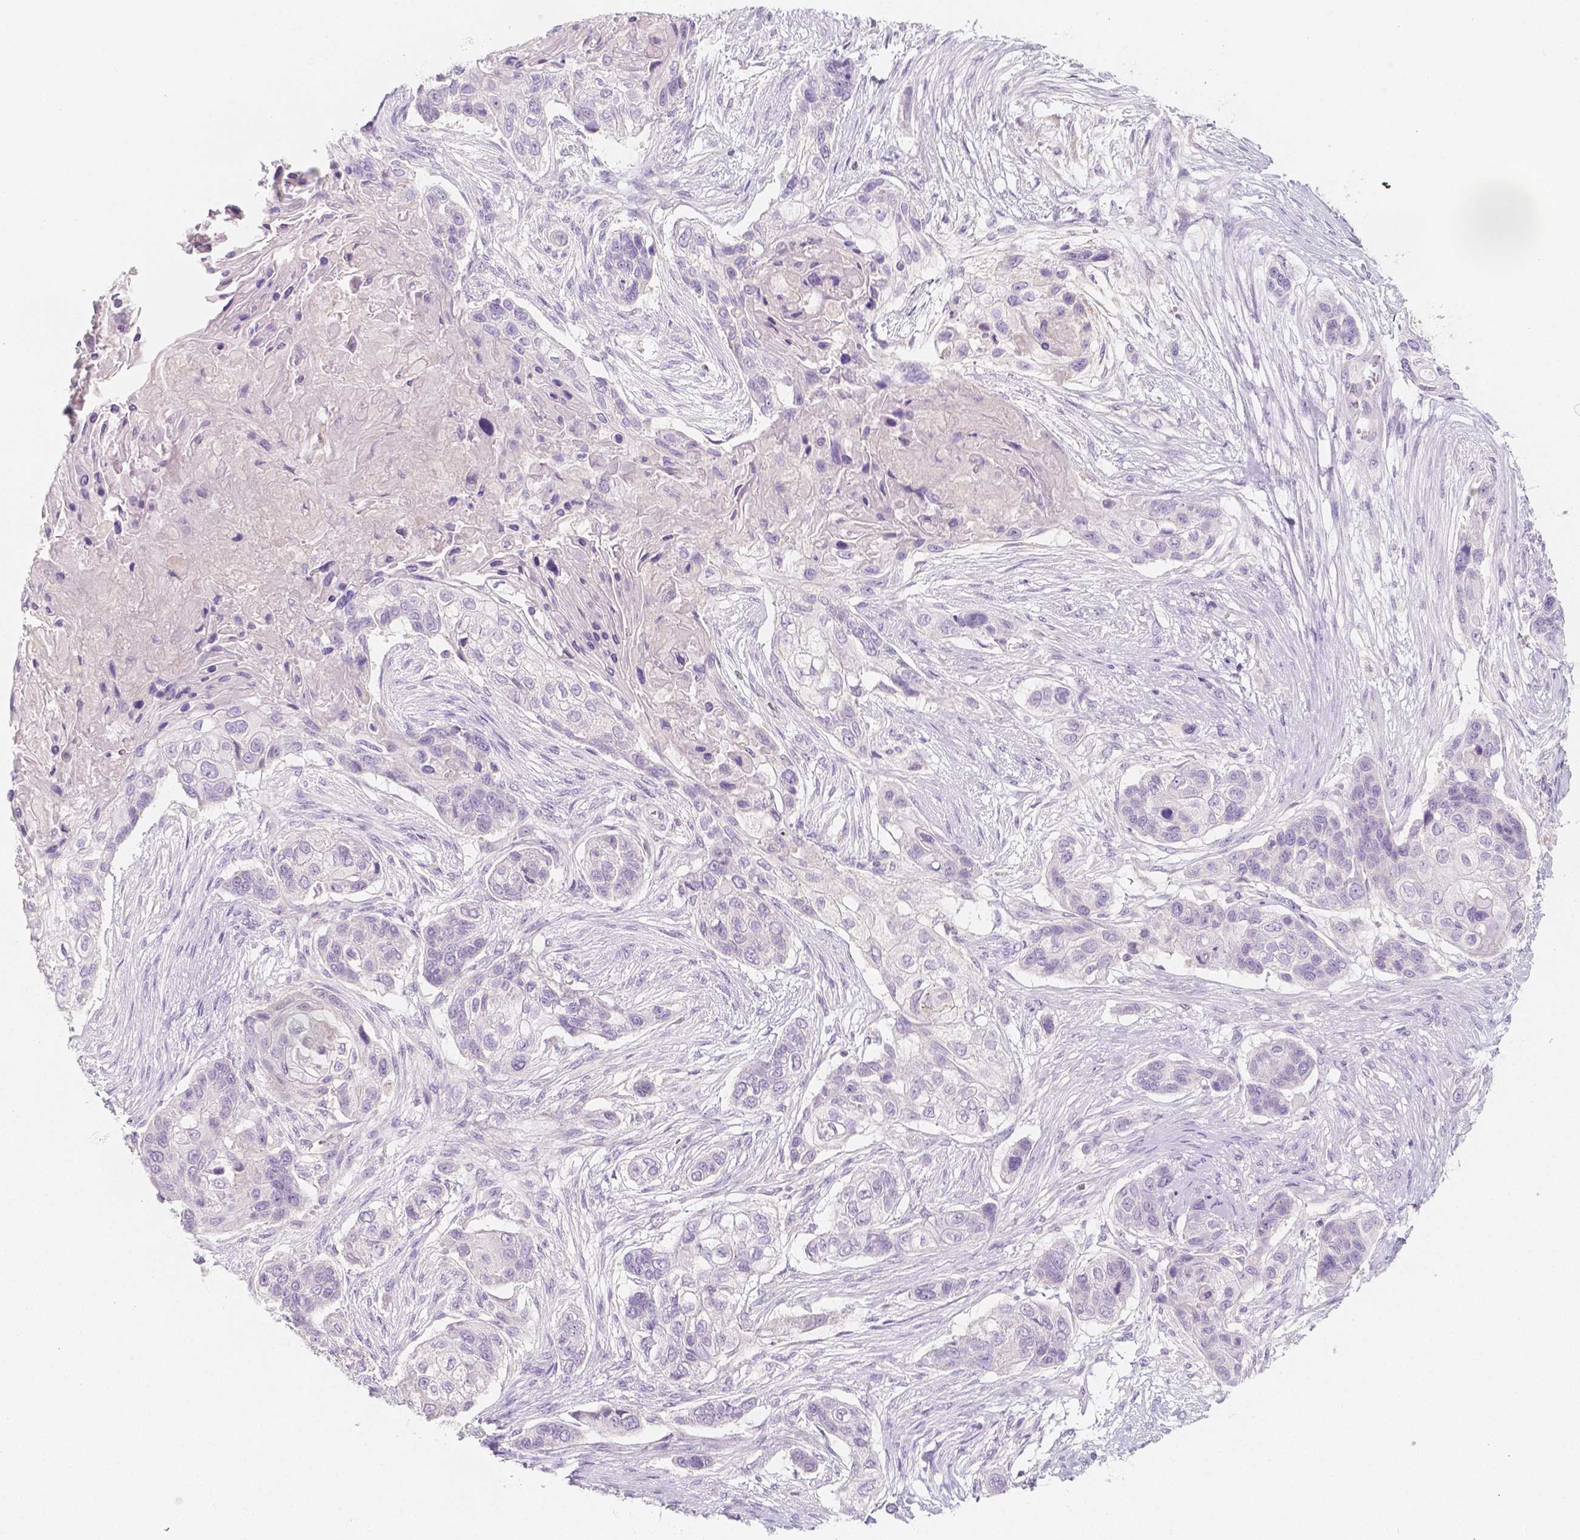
{"staining": {"intensity": "negative", "quantity": "none", "location": "none"}, "tissue": "lung cancer", "cell_type": "Tumor cells", "image_type": "cancer", "snomed": [{"axis": "morphology", "description": "Squamous cell carcinoma, NOS"}, {"axis": "topography", "description": "Lung"}], "caption": "An immunohistochemistry (IHC) micrograph of squamous cell carcinoma (lung) is shown. There is no staining in tumor cells of squamous cell carcinoma (lung).", "gene": "BATF", "patient": {"sex": "male", "age": 69}}